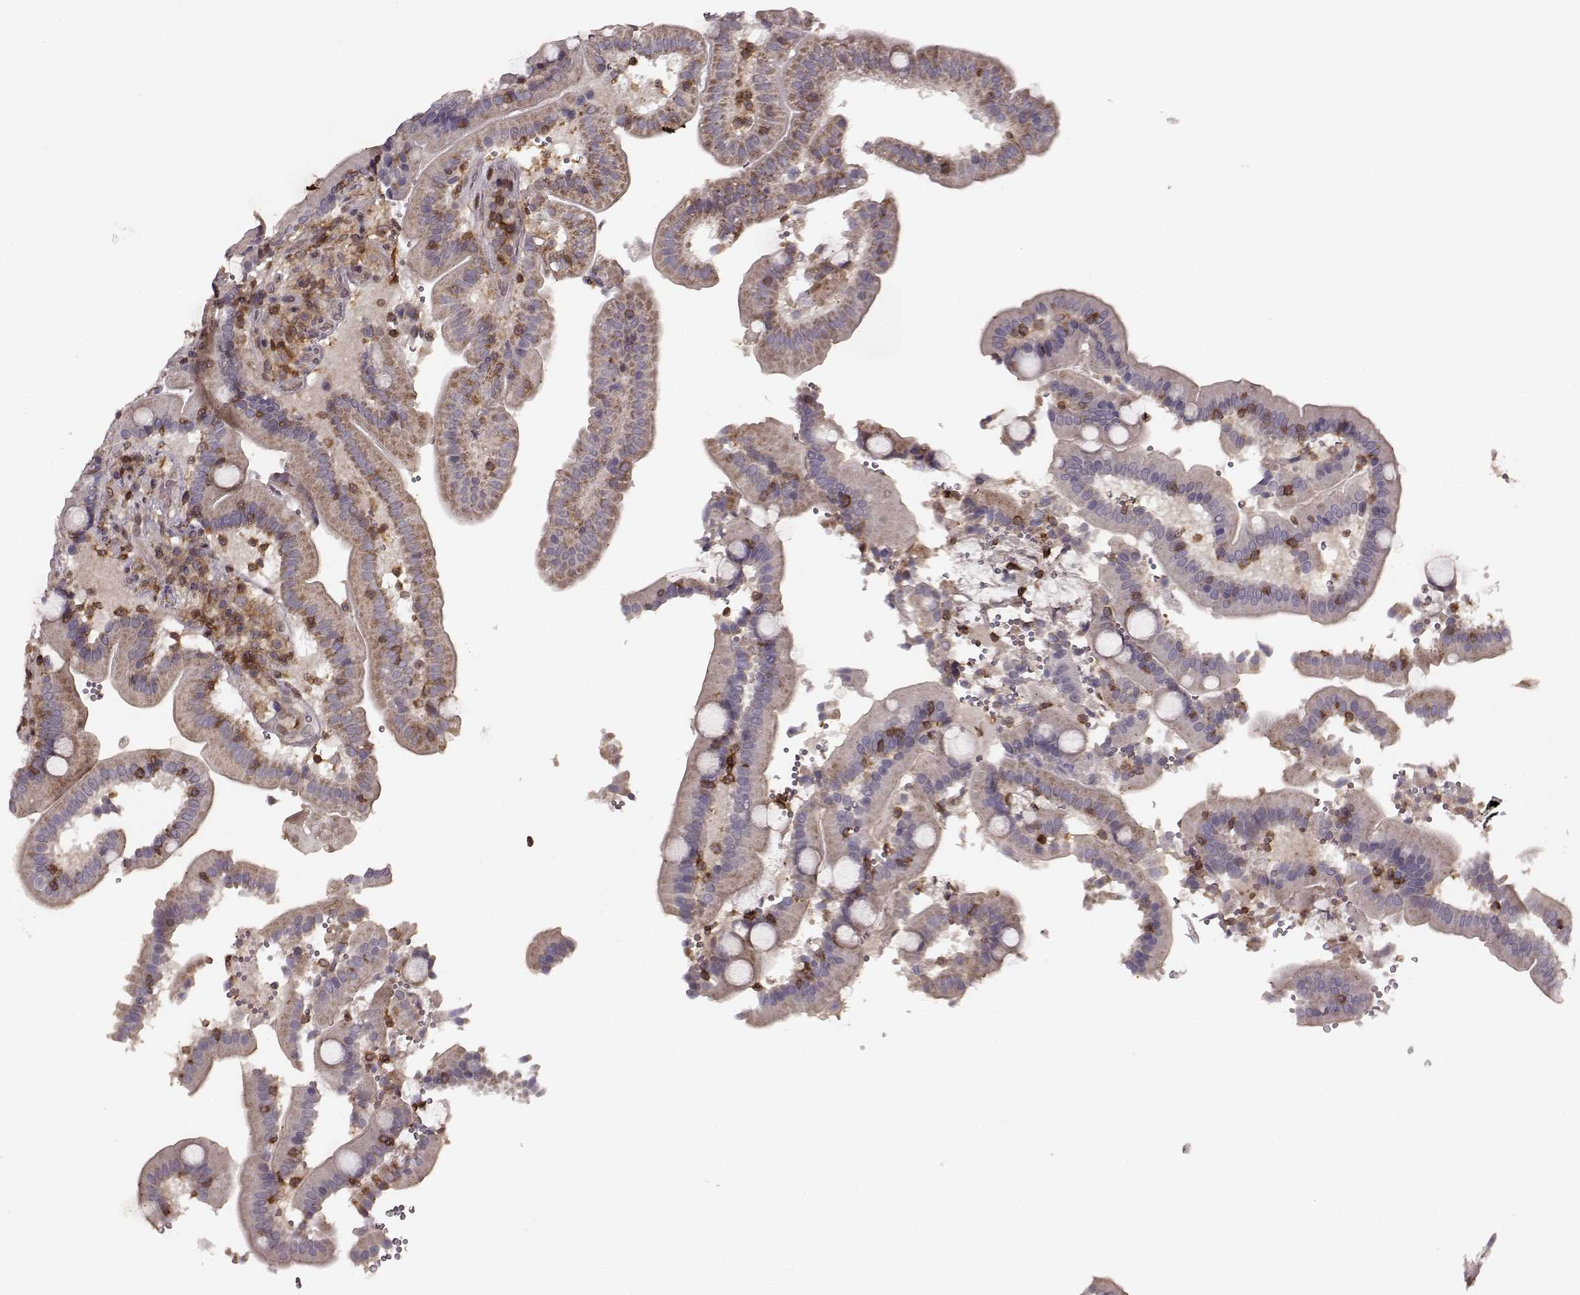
{"staining": {"intensity": "weak", "quantity": "<25%", "location": "cytoplasmic/membranous"}, "tissue": "duodenum", "cell_type": "Glandular cells", "image_type": "normal", "snomed": [{"axis": "morphology", "description": "Normal tissue, NOS"}, {"axis": "topography", "description": "Duodenum"}], "caption": "This is an immunohistochemistry photomicrograph of unremarkable human duodenum. There is no positivity in glandular cells.", "gene": "MFSD1", "patient": {"sex": "female", "age": 62}}